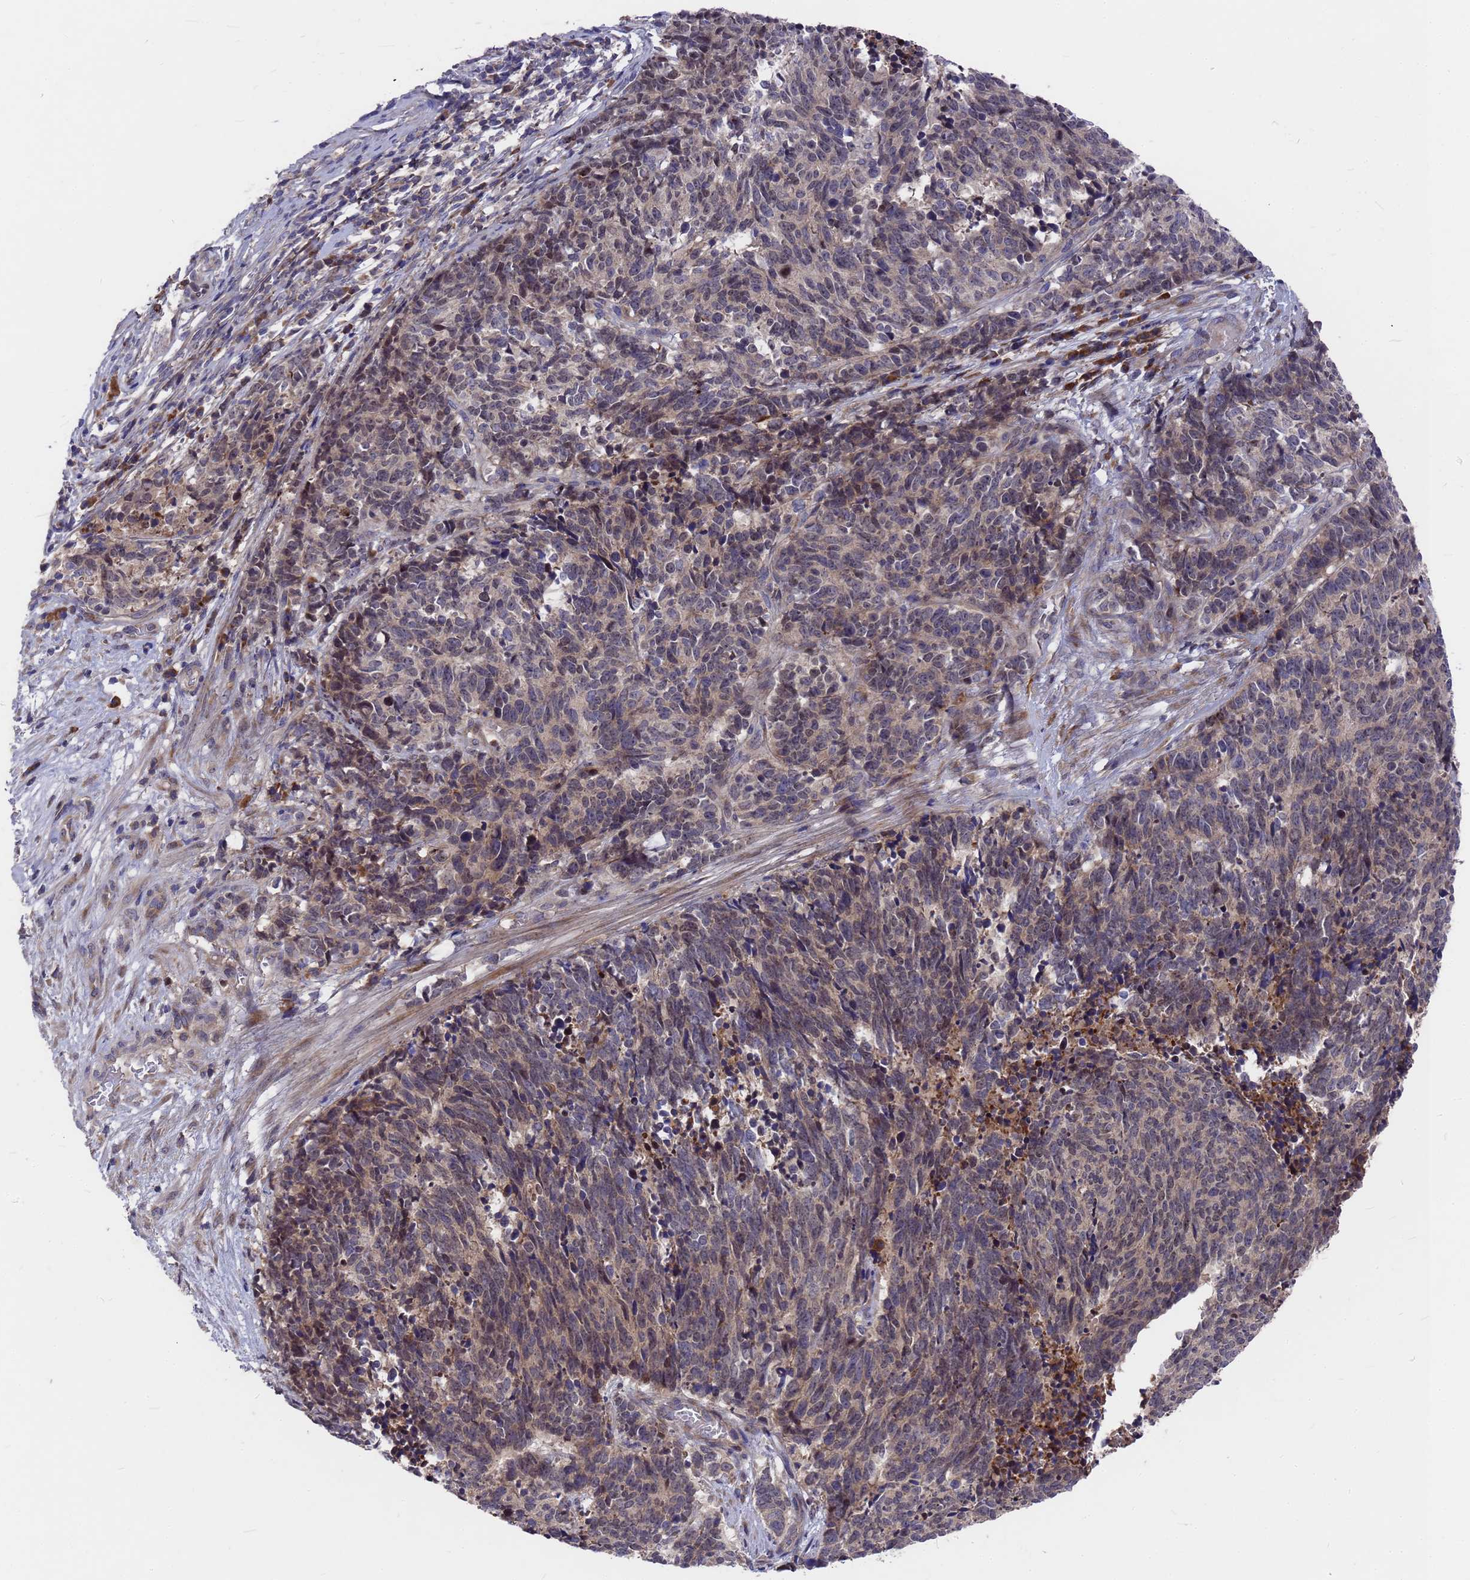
{"staining": {"intensity": "weak", "quantity": "<25%", "location": "cytoplasmic/membranous"}, "tissue": "cervical cancer", "cell_type": "Tumor cells", "image_type": "cancer", "snomed": [{"axis": "morphology", "description": "Squamous cell carcinoma, NOS"}, {"axis": "topography", "description": "Cervix"}], "caption": "This is an IHC photomicrograph of human cervical cancer. There is no positivity in tumor cells.", "gene": "ZNF717", "patient": {"sex": "female", "age": 29}}